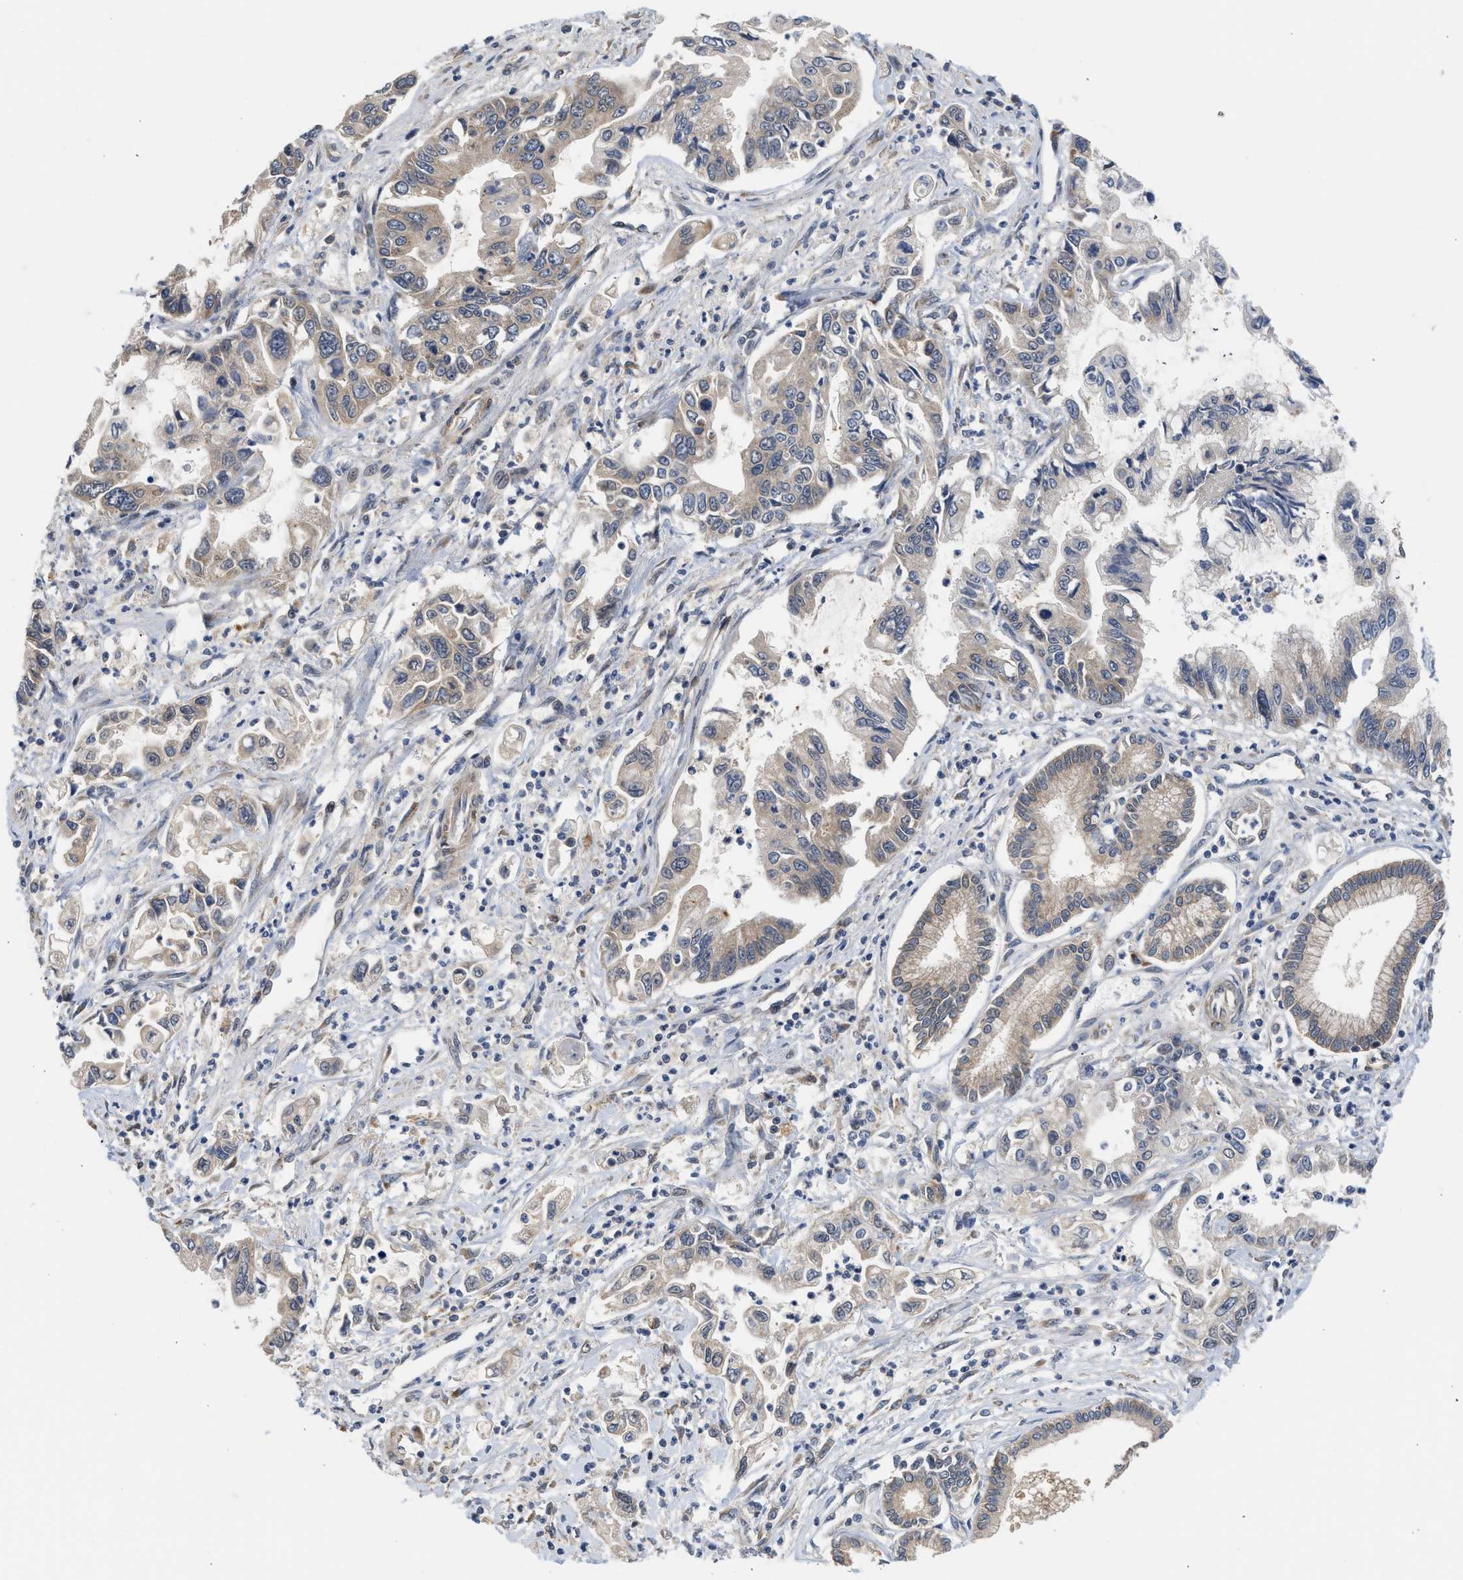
{"staining": {"intensity": "weak", "quantity": ">75%", "location": "cytoplasmic/membranous"}, "tissue": "pancreatic cancer", "cell_type": "Tumor cells", "image_type": "cancer", "snomed": [{"axis": "morphology", "description": "Adenocarcinoma, NOS"}, {"axis": "topography", "description": "Pancreas"}], "caption": "Pancreatic cancer stained with immunohistochemistry reveals weak cytoplasmic/membranous positivity in approximately >75% of tumor cells.", "gene": "POLG2", "patient": {"sex": "male", "age": 56}}